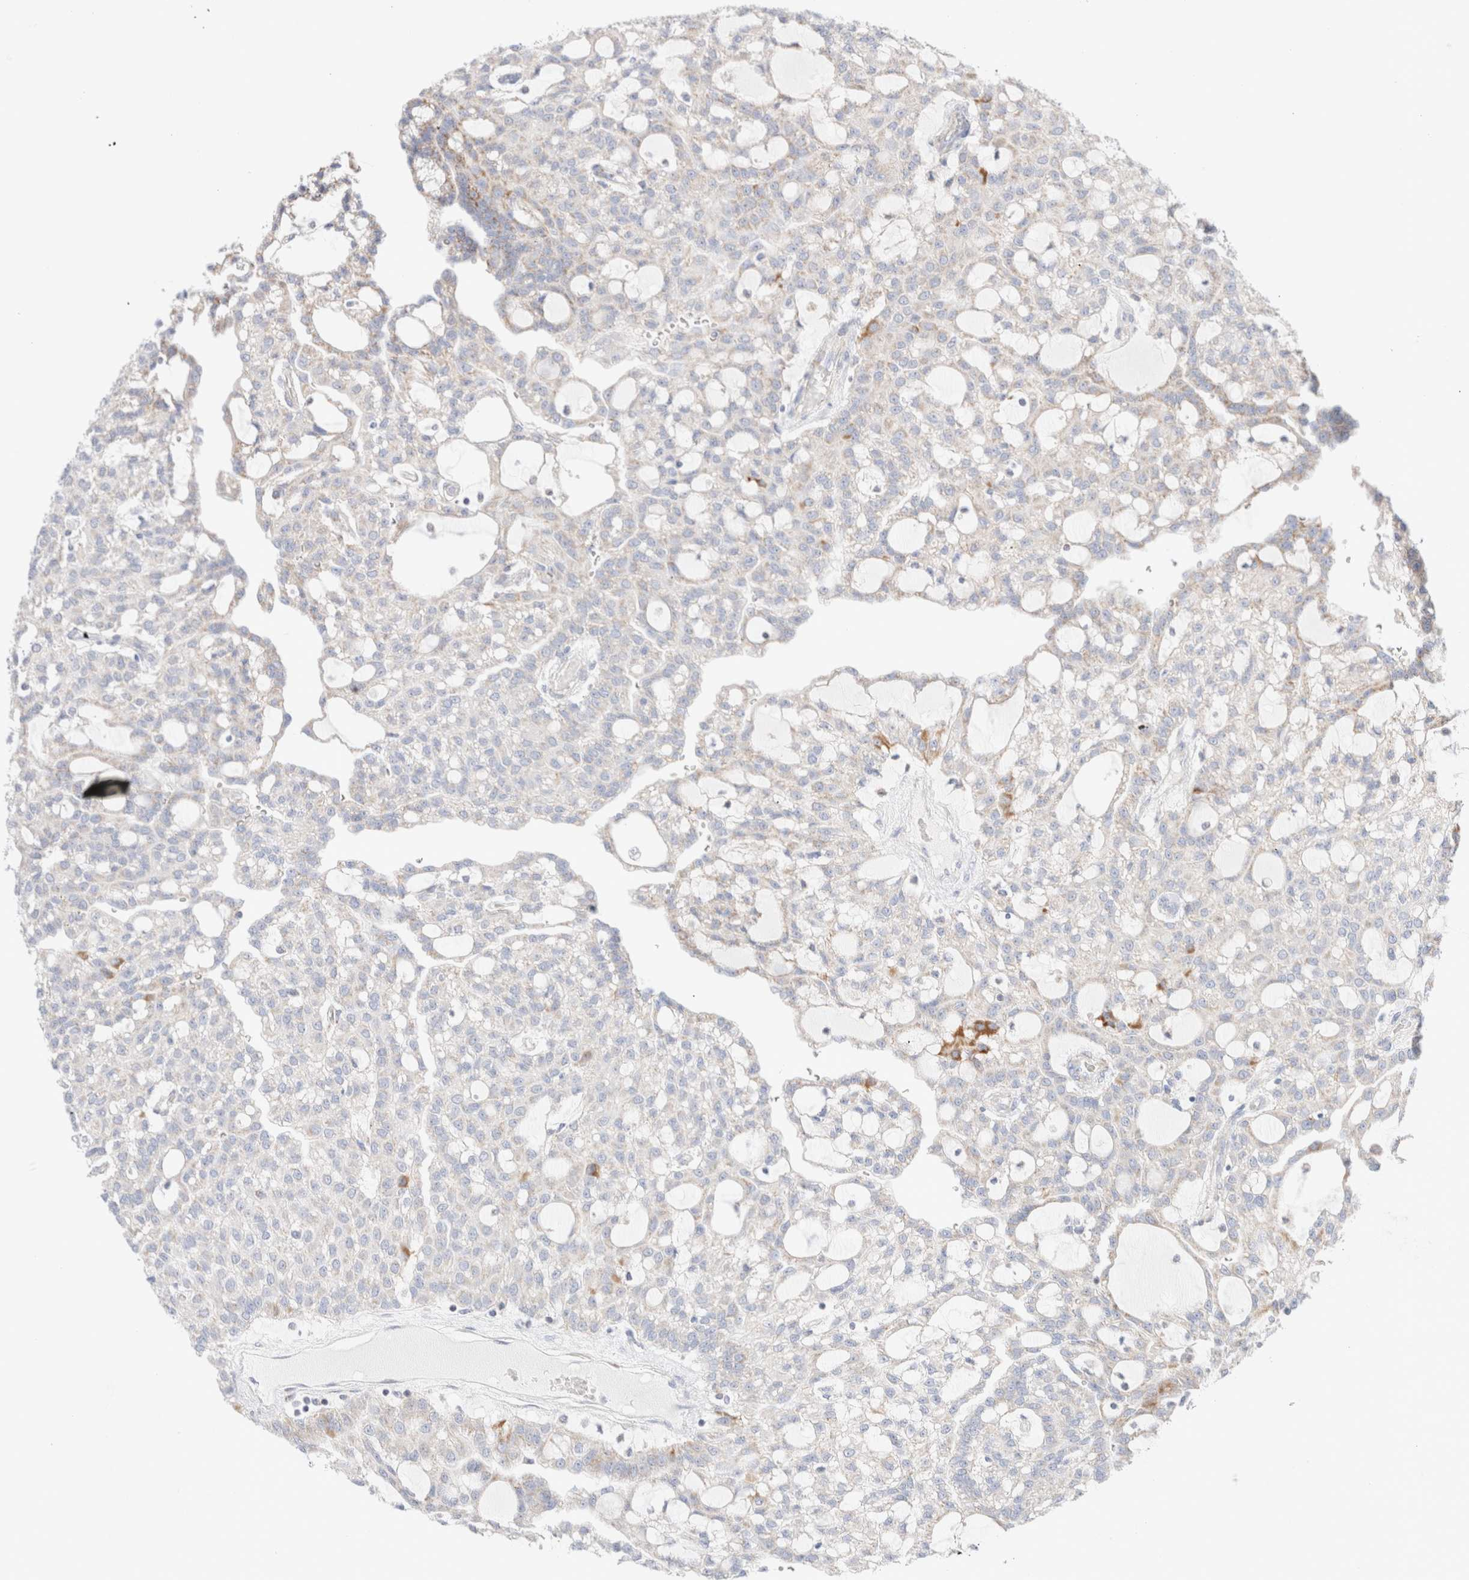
{"staining": {"intensity": "negative", "quantity": "none", "location": "none"}, "tissue": "renal cancer", "cell_type": "Tumor cells", "image_type": "cancer", "snomed": [{"axis": "morphology", "description": "Adenocarcinoma, NOS"}, {"axis": "topography", "description": "Kidney"}], "caption": "Micrograph shows no protein positivity in tumor cells of adenocarcinoma (renal) tissue. Nuclei are stained in blue.", "gene": "ATP6V1C1", "patient": {"sex": "male", "age": 63}}